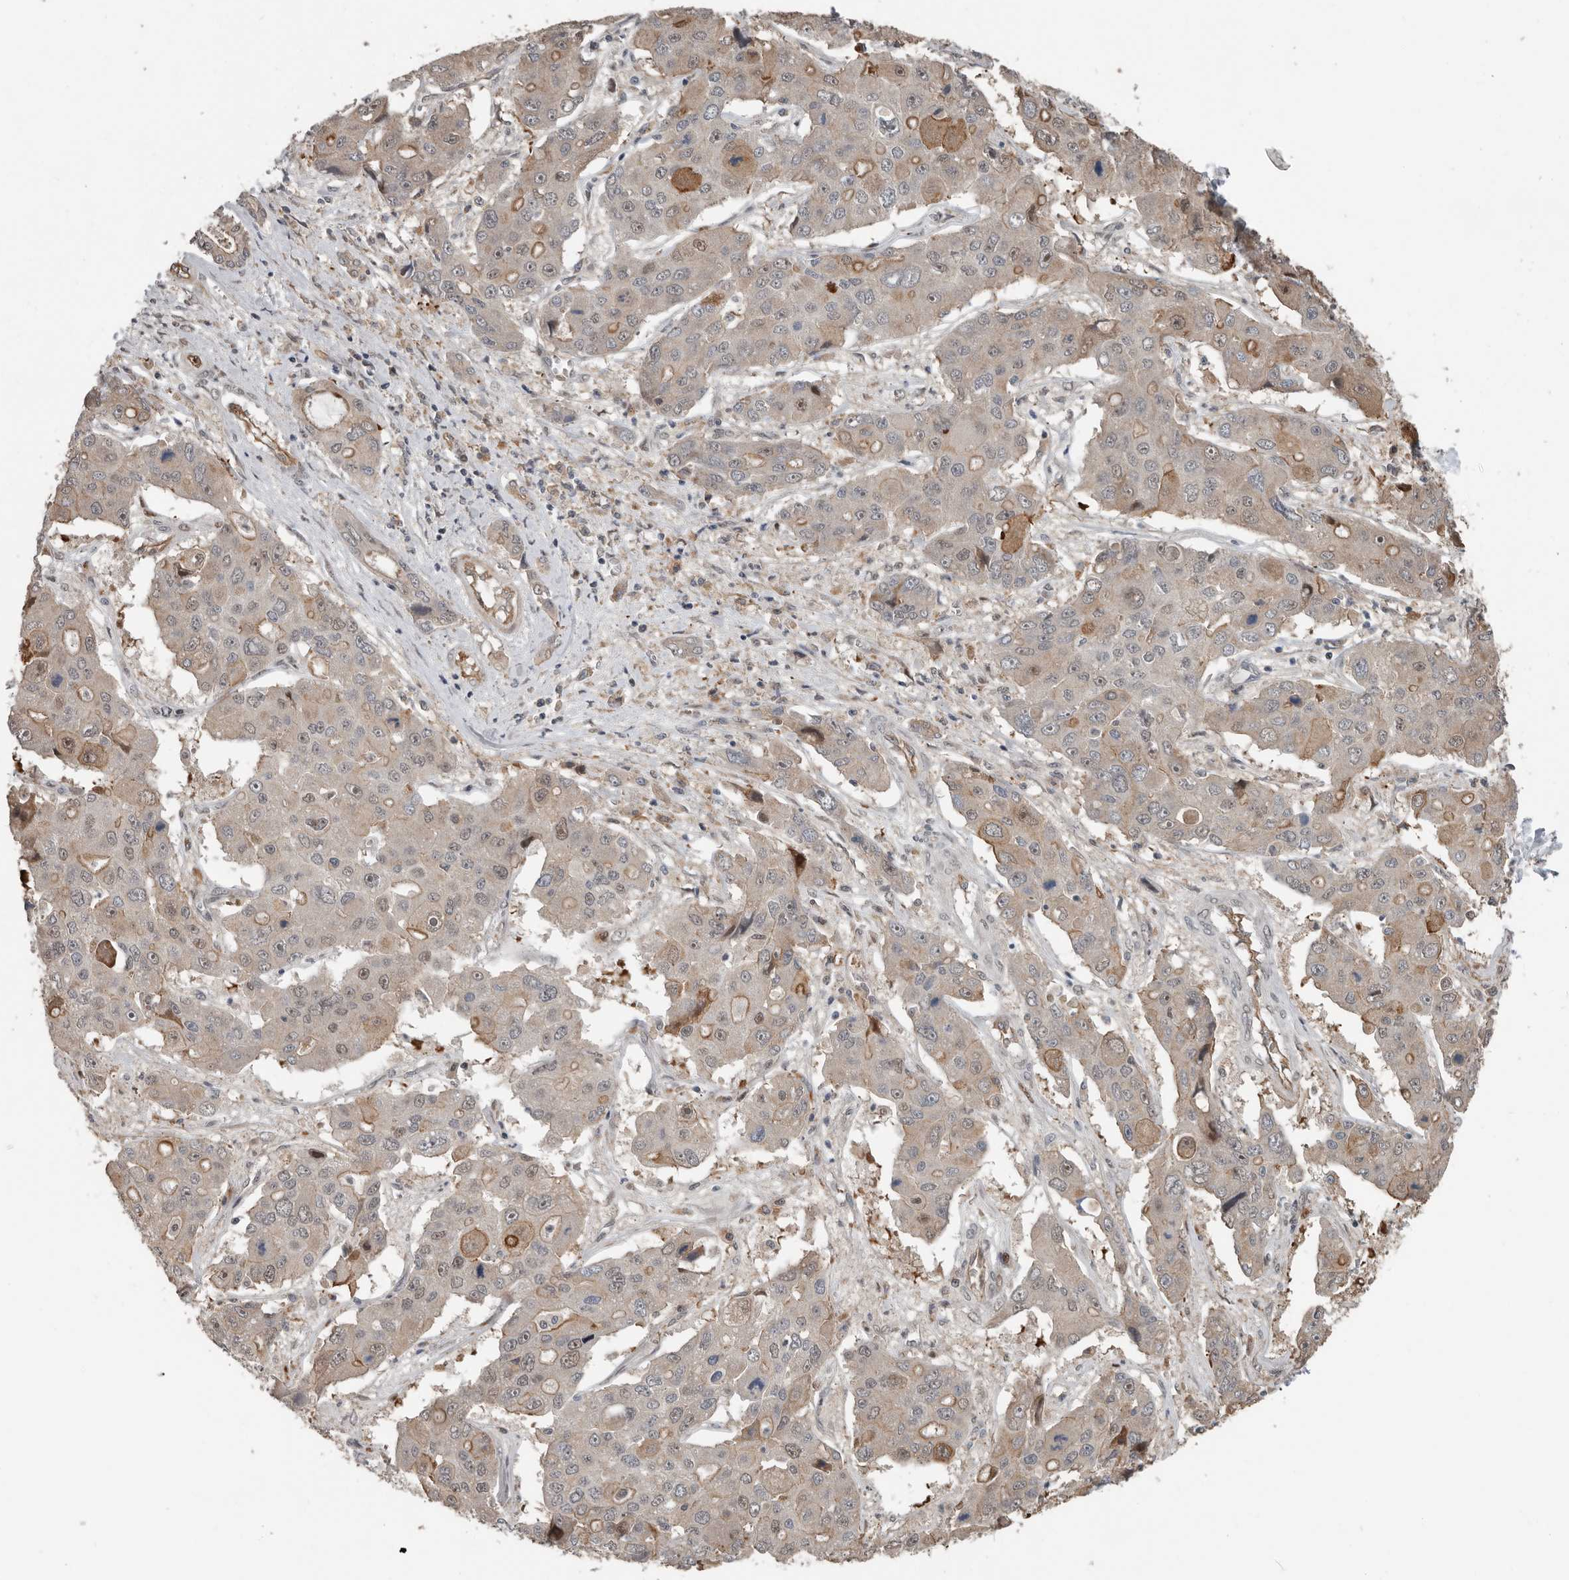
{"staining": {"intensity": "moderate", "quantity": "<25%", "location": "cytoplasmic/membranous,nuclear"}, "tissue": "liver cancer", "cell_type": "Tumor cells", "image_type": "cancer", "snomed": [{"axis": "morphology", "description": "Cholangiocarcinoma"}, {"axis": "topography", "description": "Liver"}], "caption": "Liver cancer (cholangiocarcinoma) stained with a brown dye shows moderate cytoplasmic/membranous and nuclear positive positivity in about <25% of tumor cells.", "gene": "YOD1", "patient": {"sex": "male", "age": 67}}